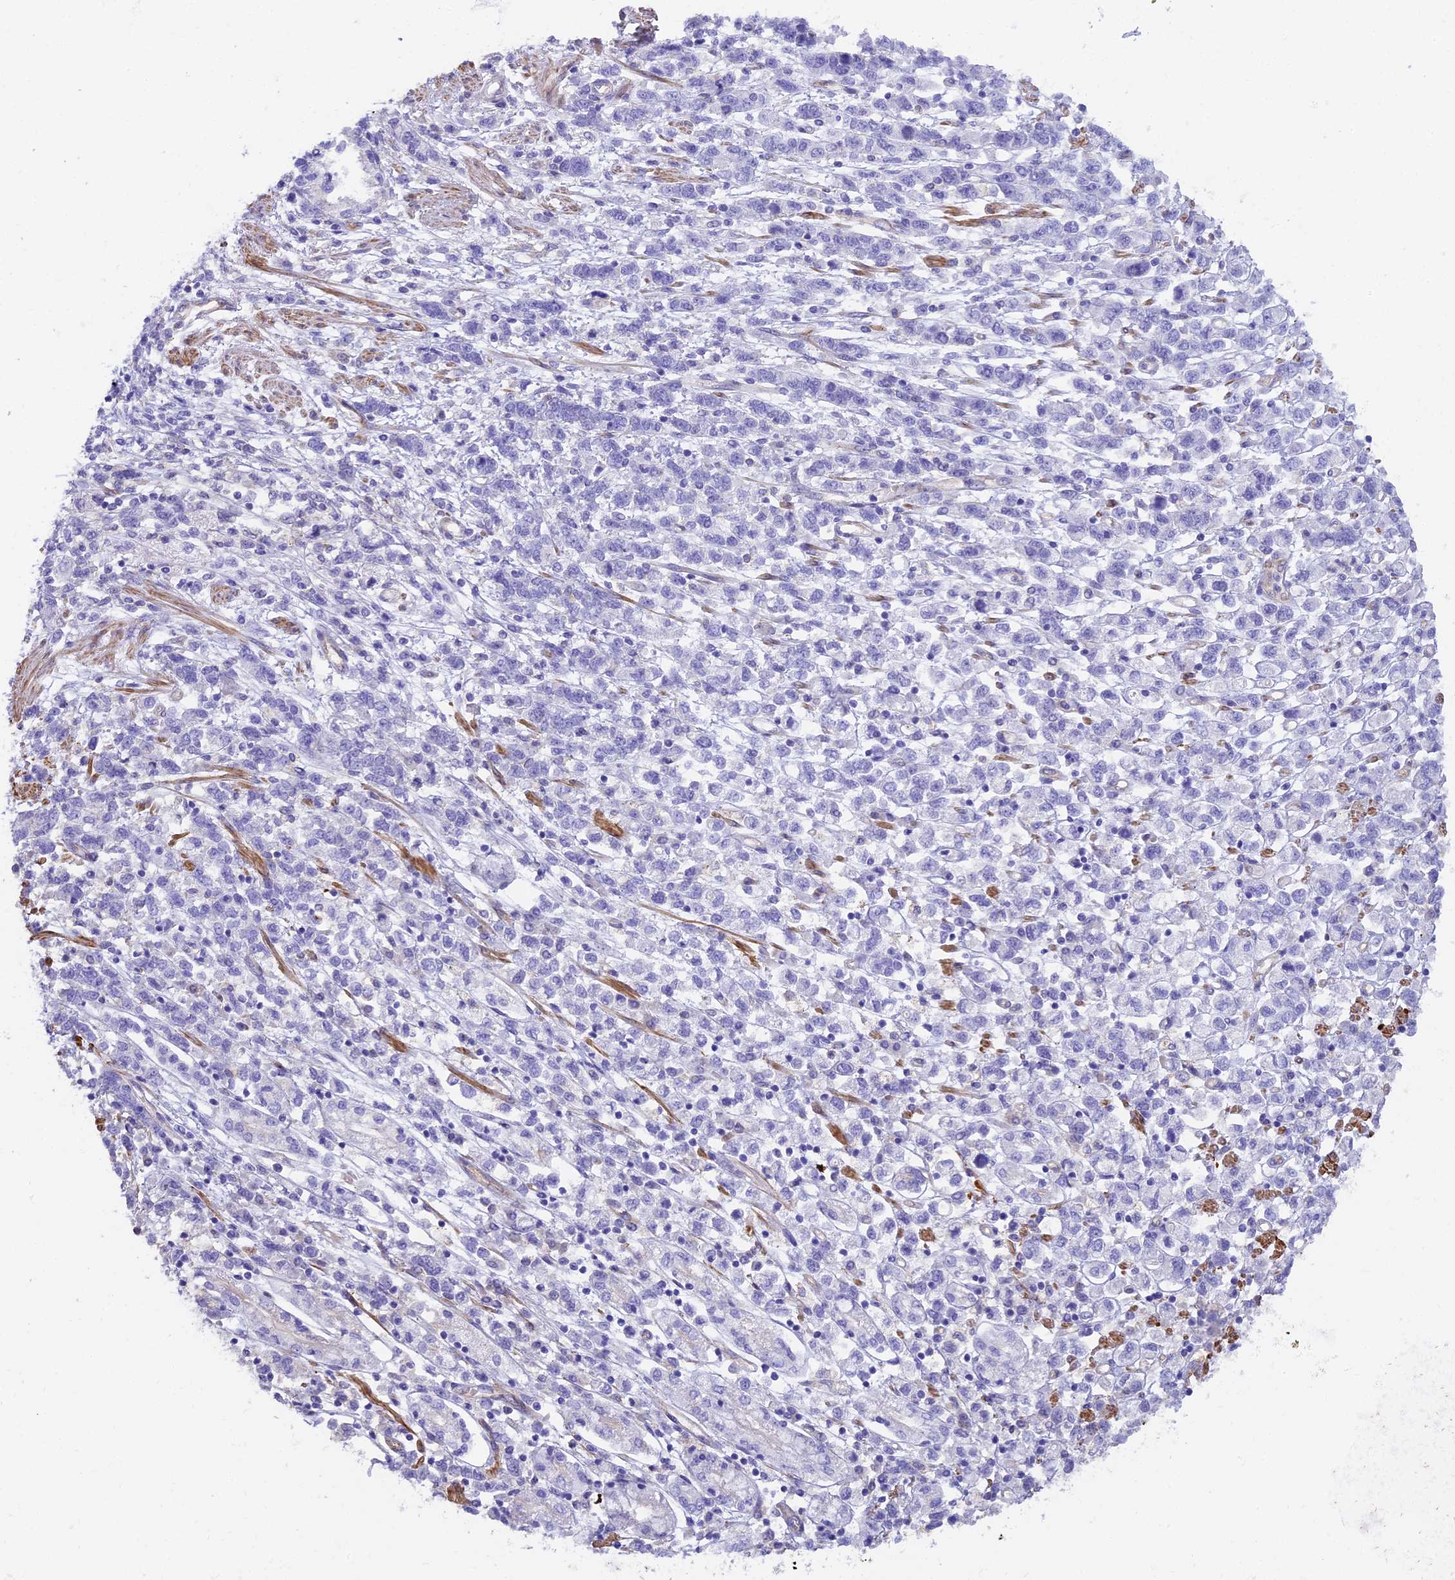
{"staining": {"intensity": "negative", "quantity": "none", "location": "none"}, "tissue": "stomach cancer", "cell_type": "Tumor cells", "image_type": "cancer", "snomed": [{"axis": "morphology", "description": "Adenocarcinoma, NOS"}, {"axis": "topography", "description": "Stomach"}], "caption": "Tumor cells are negative for brown protein staining in adenocarcinoma (stomach).", "gene": "HOMER3", "patient": {"sex": "female", "age": 76}}